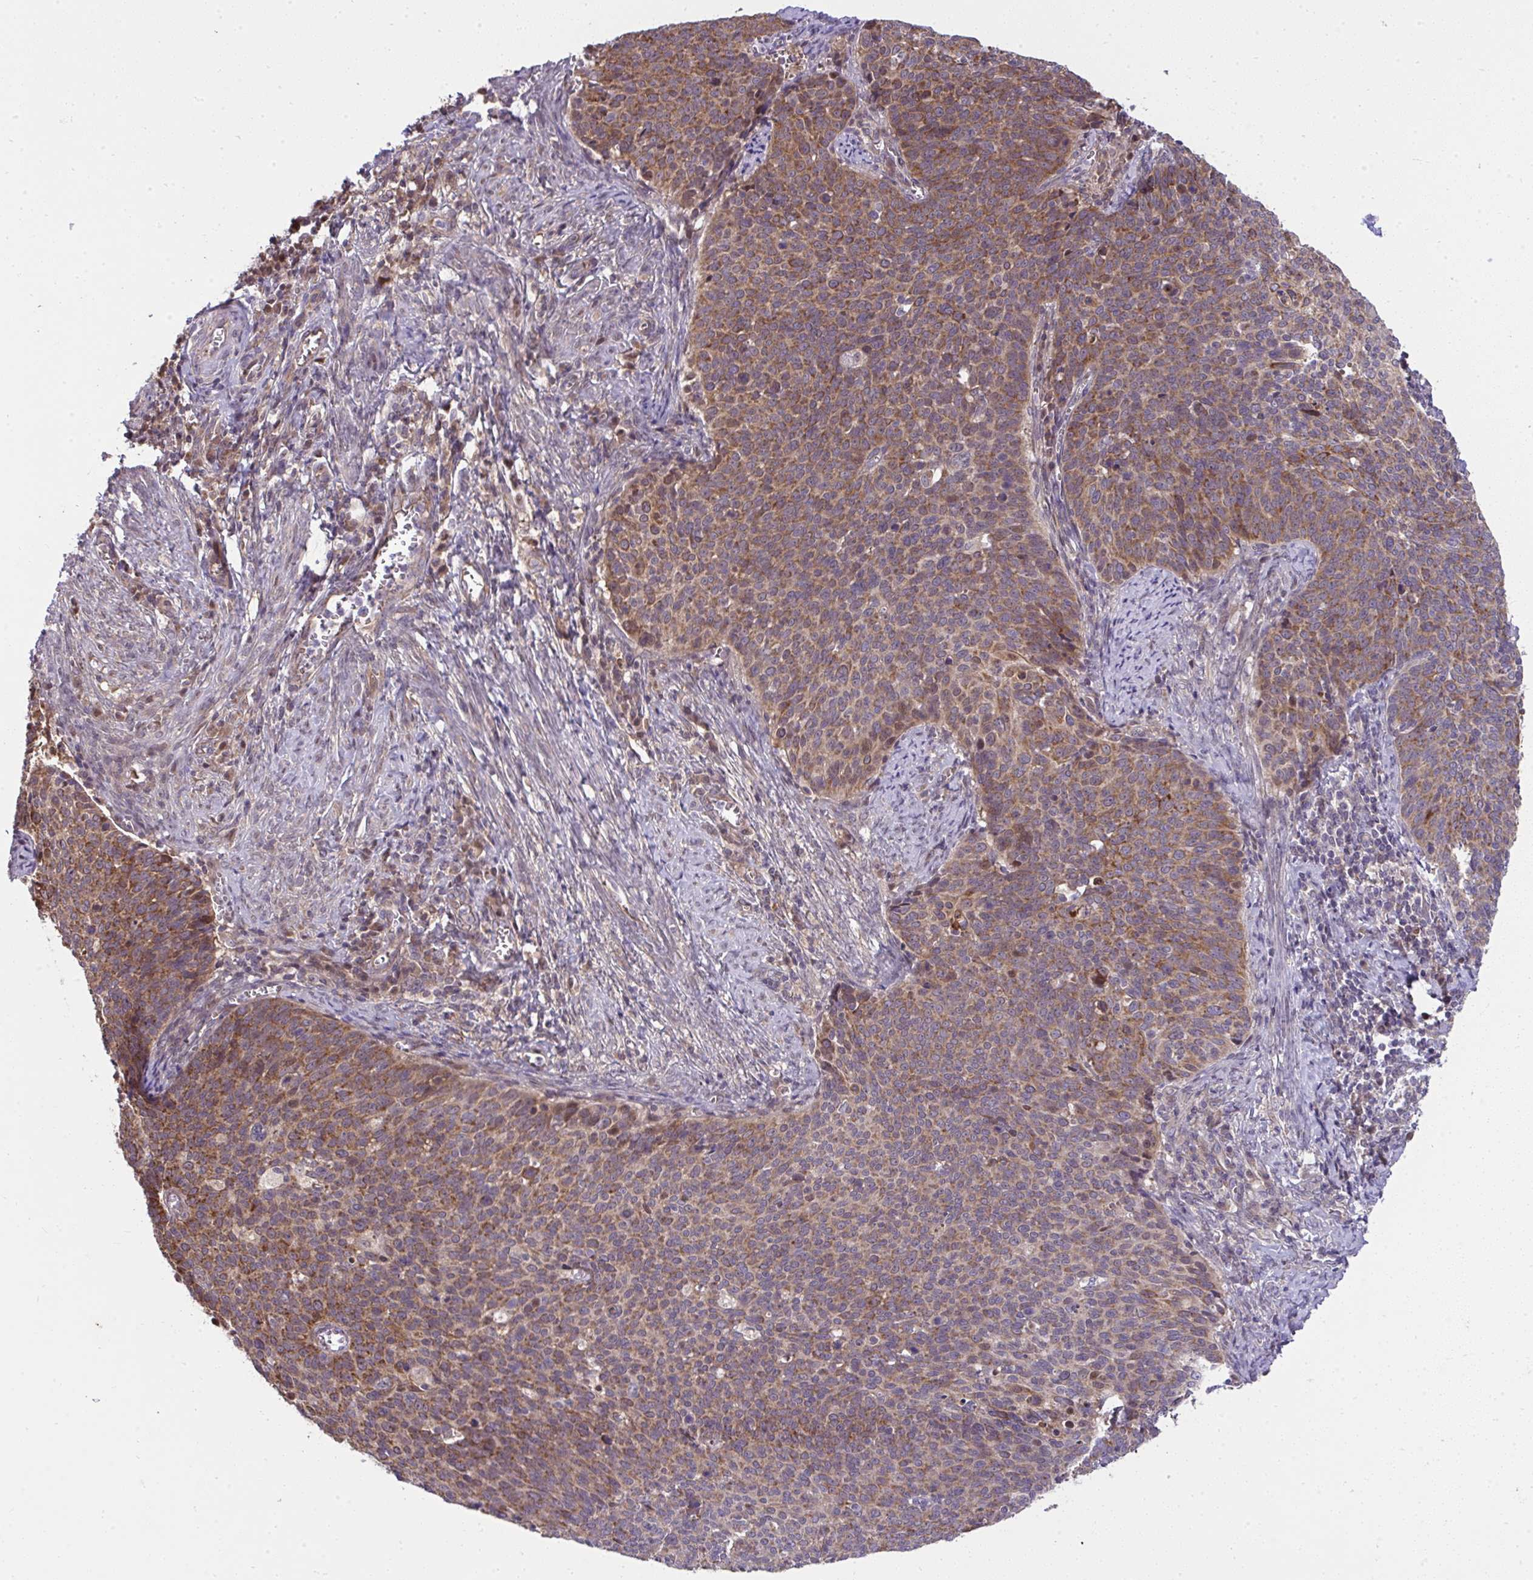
{"staining": {"intensity": "moderate", "quantity": ">75%", "location": "cytoplasmic/membranous"}, "tissue": "cervical cancer", "cell_type": "Tumor cells", "image_type": "cancer", "snomed": [{"axis": "morphology", "description": "Normal tissue, NOS"}, {"axis": "morphology", "description": "Squamous cell carcinoma, NOS"}, {"axis": "topography", "description": "Cervix"}], "caption": "Protein expression analysis of human squamous cell carcinoma (cervical) reveals moderate cytoplasmic/membranous positivity in approximately >75% of tumor cells. The staining is performed using DAB (3,3'-diaminobenzidine) brown chromogen to label protein expression. The nuclei are counter-stained blue using hematoxylin.", "gene": "RDH14", "patient": {"sex": "female", "age": 39}}